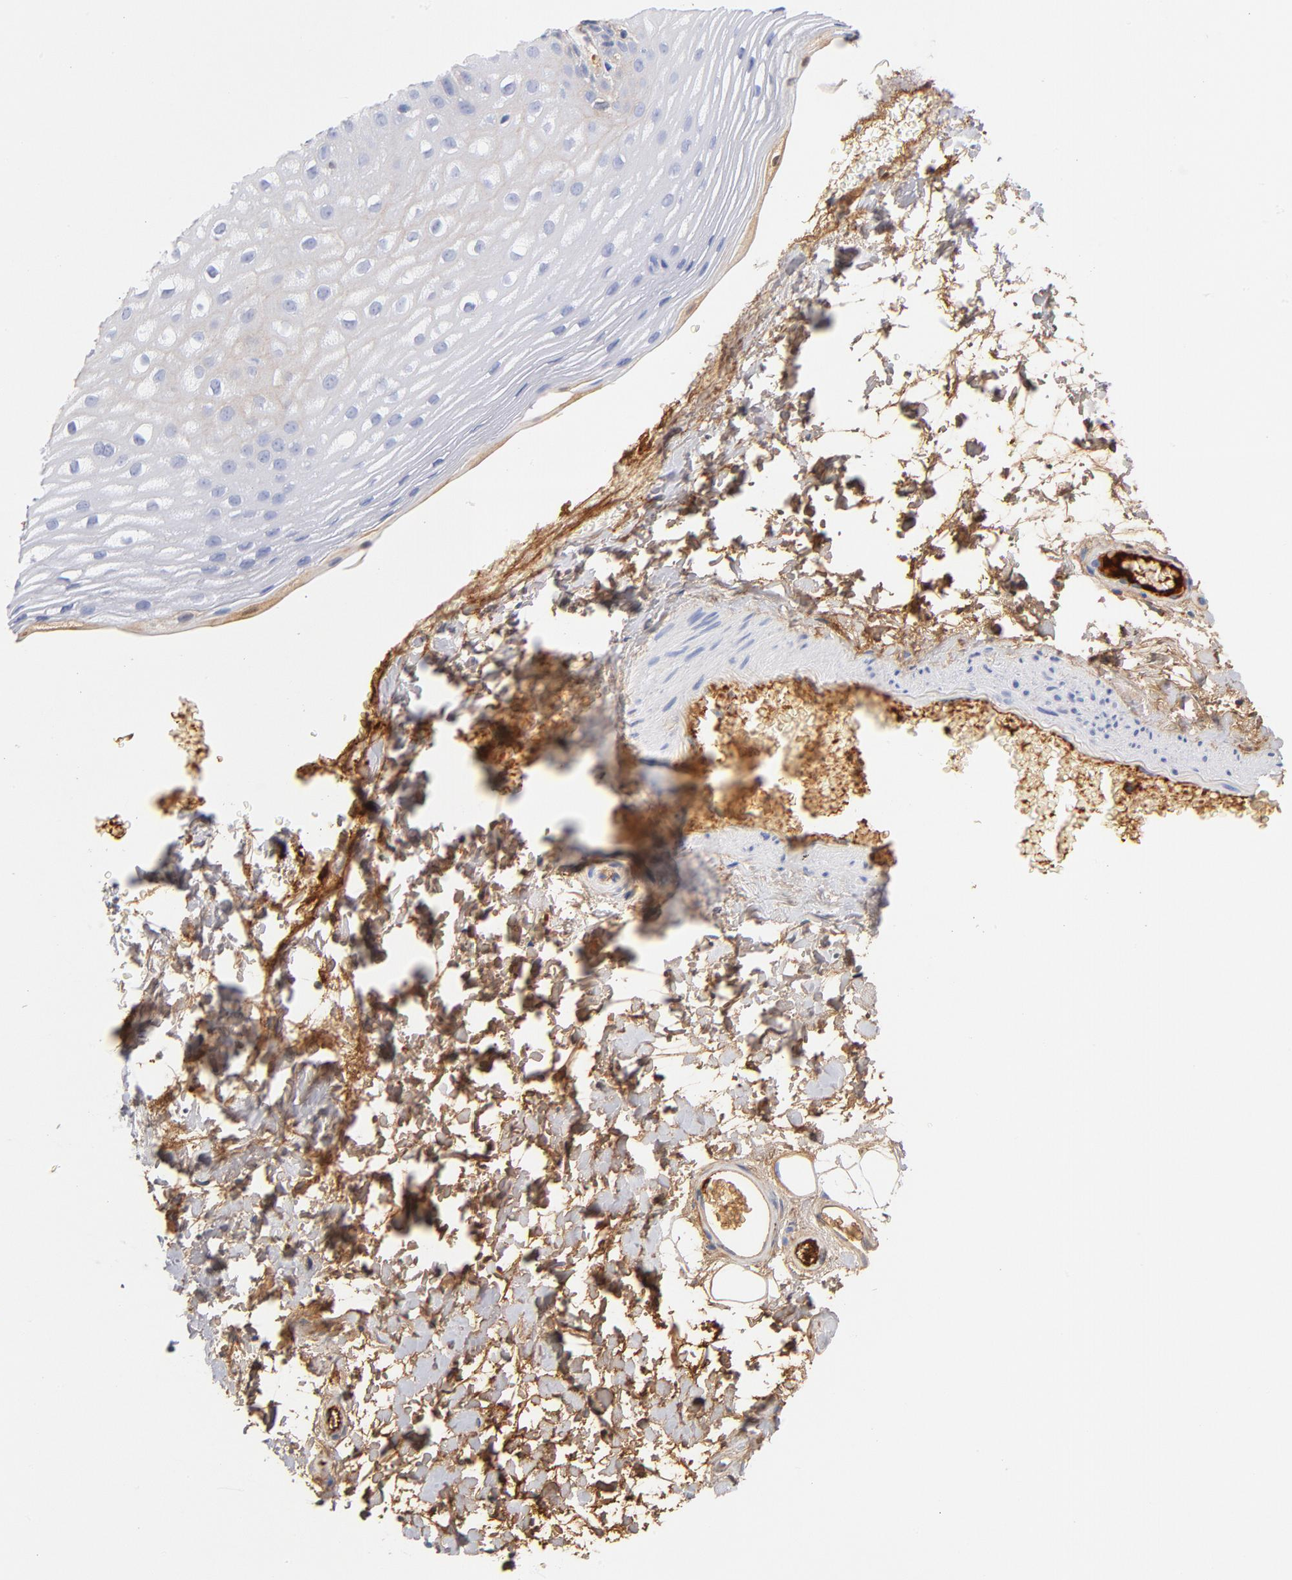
{"staining": {"intensity": "negative", "quantity": "none", "location": "none"}, "tissue": "esophagus", "cell_type": "Squamous epithelial cells", "image_type": "normal", "snomed": [{"axis": "morphology", "description": "Normal tissue, NOS"}, {"axis": "topography", "description": "Esophagus"}], "caption": "The image reveals no staining of squamous epithelial cells in benign esophagus.", "gene": "C3", "patient": {"sex": "female", "age": 70}}